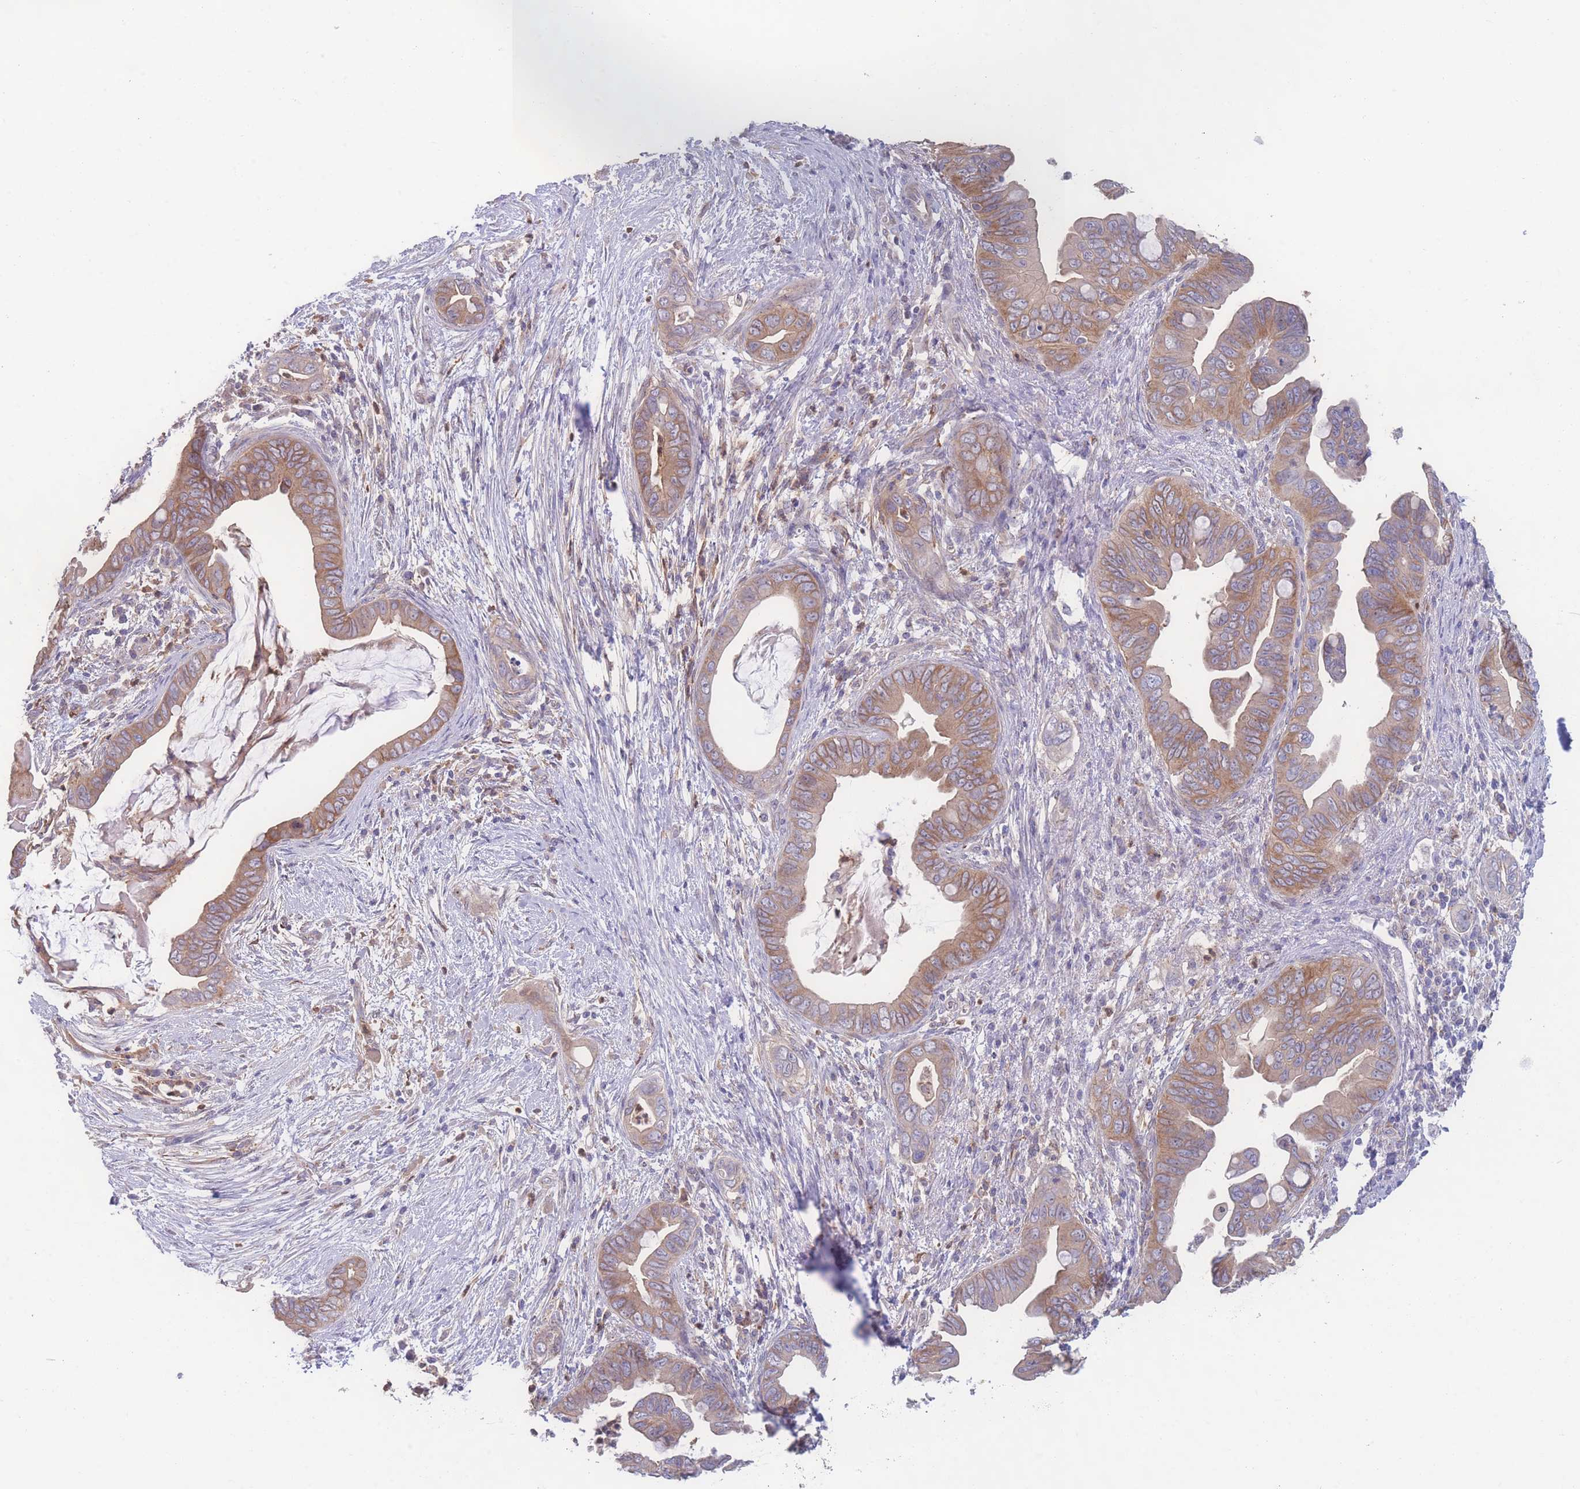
{"staining": {"intensity": "moderate", "quantity": ">75%", "location": "cytoplasmic/membranous"}, "tissue": "pancreatic cancer", "cell_type": "Tumor cells", "image_type": "cancer", "snomed": [{"axis": "morphology", "description": "Adenocarcinoma, NOS"}, {"axis": "topography", "description": "Pancreas"}], "caption": "IHC of pancreatic cancer (adenocarcinoma) shows medium levels of moderate cytoplasmic/membranous expression in about >75% of tumor cells.", "gene": "STEAP3", "patient": {"sex": "male", "age": 75}}